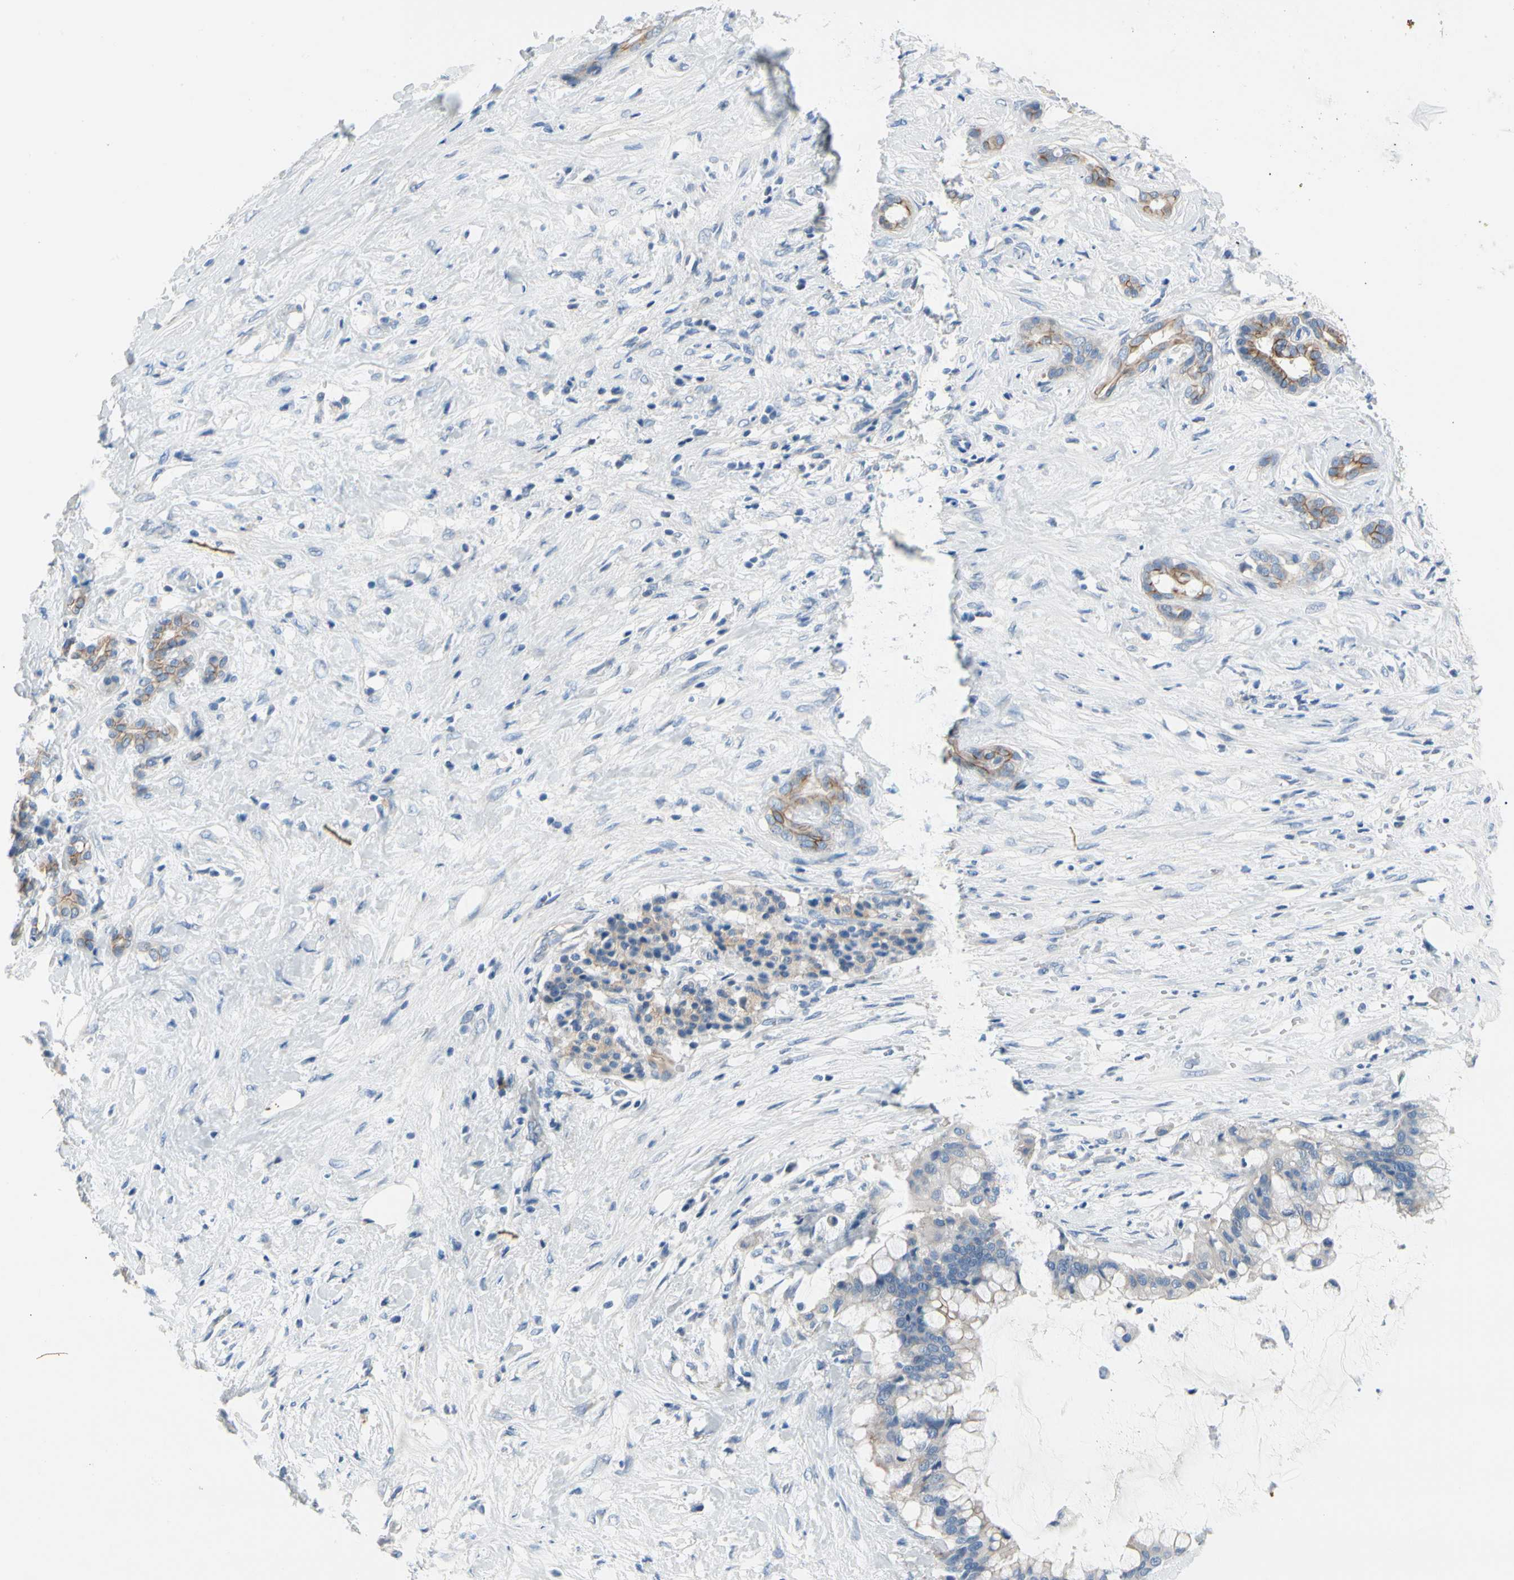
{"staining": {"intensity": "moderate", "quantity": "25%-75%", "location": "cytoplasmic/membranous"}, "tissue": "pancreatic cancer", "cell_type": "Tumor cells", "image_type": "cancer", "snomed": [{"axis": "morphology", "description": "Adenocarcinoma, NOS"}, {"axis": "topography", "description": "Pancreas"}], "caption": "A photomicrograph of human adenocarcinoma (pancreatic) stained for a protein demonstrates moderate cytoplasmic/membranous brown staining in tumor cells.", "gene": "CA14", "patient": {"sex": "male", "age": 41}}